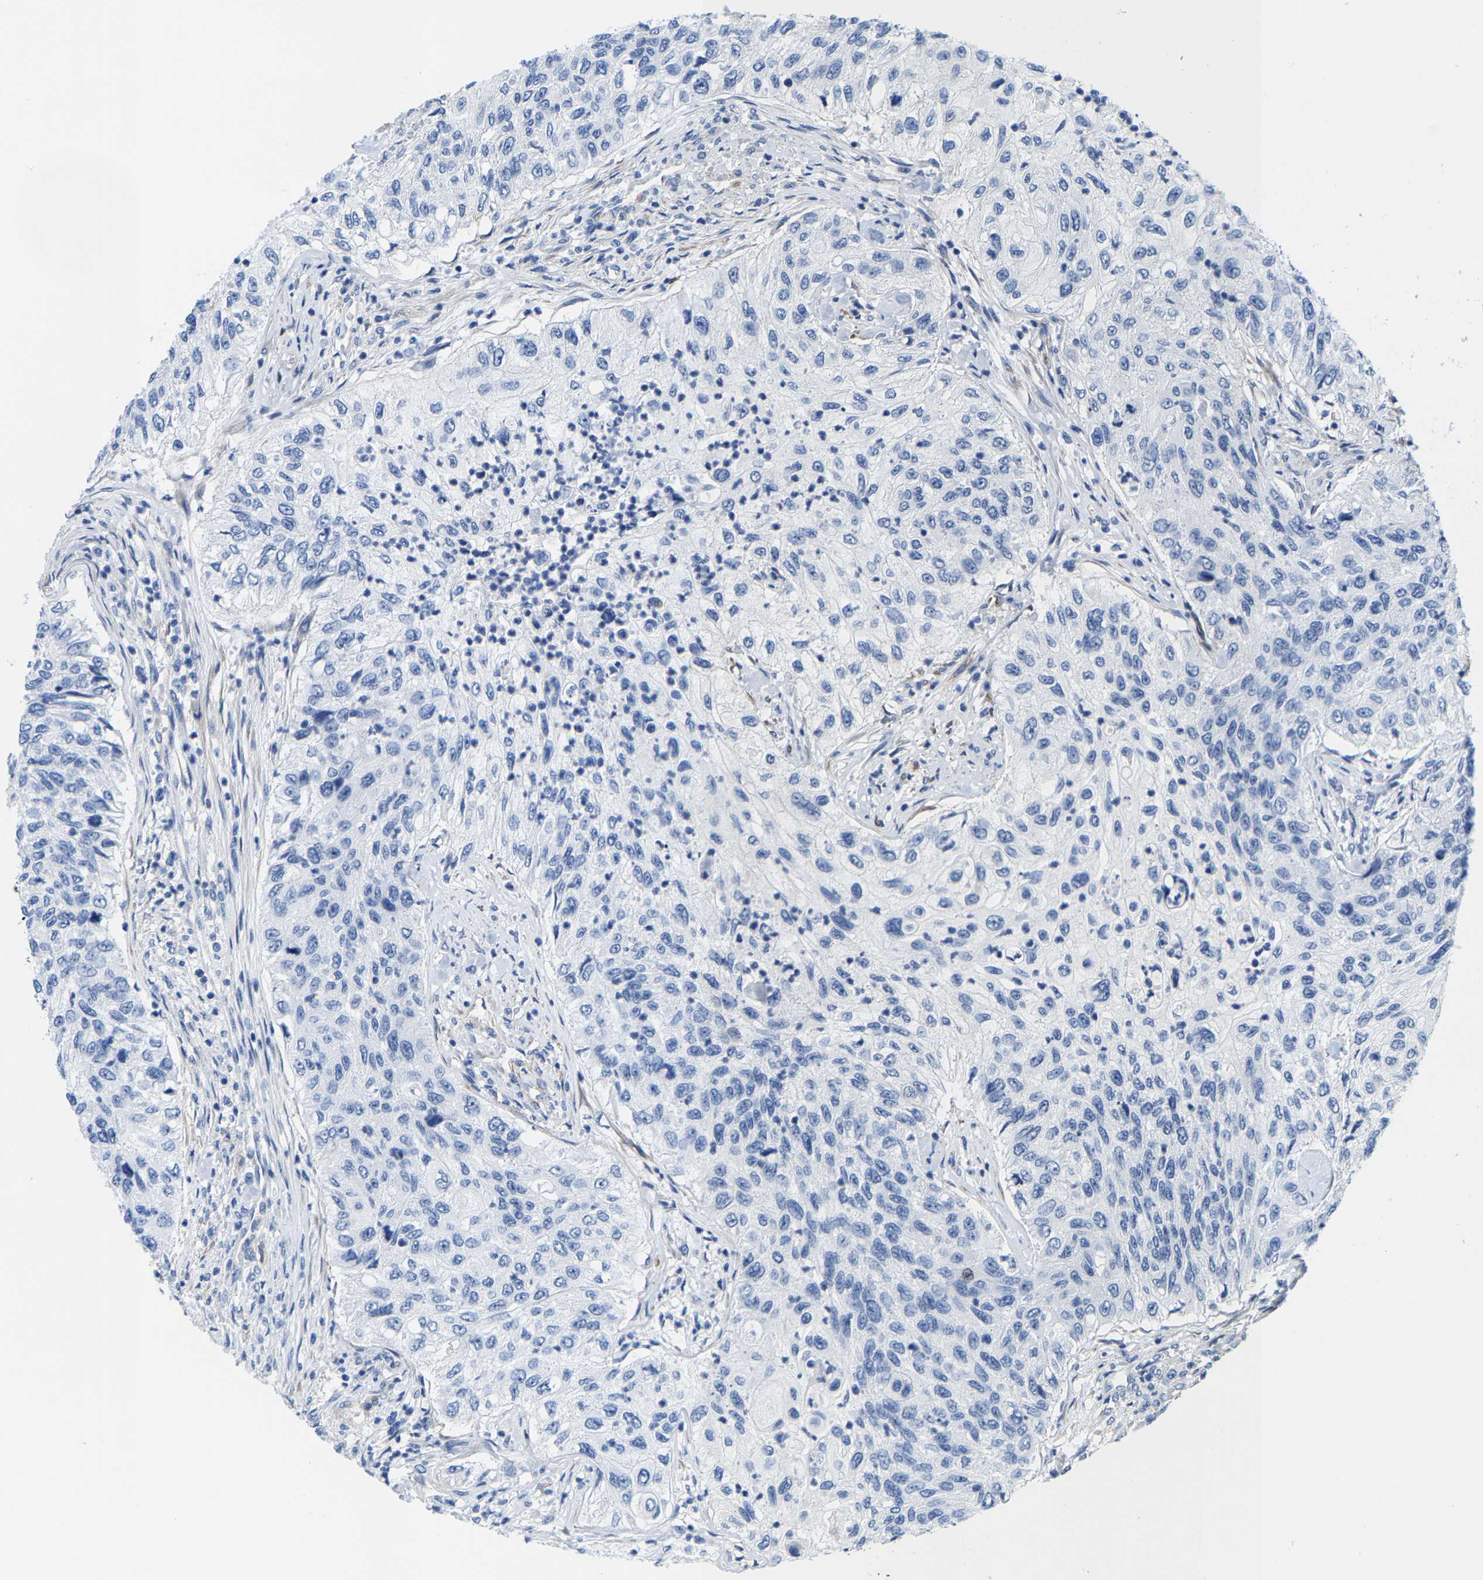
{"staining": {"intensity": "negative", "quantity": "none", "location": "none"}, "tissue": "urothelial cancer", "cell_type": "Tumor cells", "image_type": "cancer", "snomed": [{"axis": "morphology", "description": "Urothelial carcinoma, High grade"}, {"axis": "topography", "description": "Urinary bladder"}], "caption": "Micrograph shows no protein expression in tumor cells of high-grade urothelial carcinoma tissue. The staining was performed using DAB (3,3'-diaminobenzidine) to visualize the protein expression in brown, while the nuclei were stained in blue with hematoxylin (Magnification: 20x).", "gene": "DSCAM", "patient": {"sex": "female", "age": 60}}